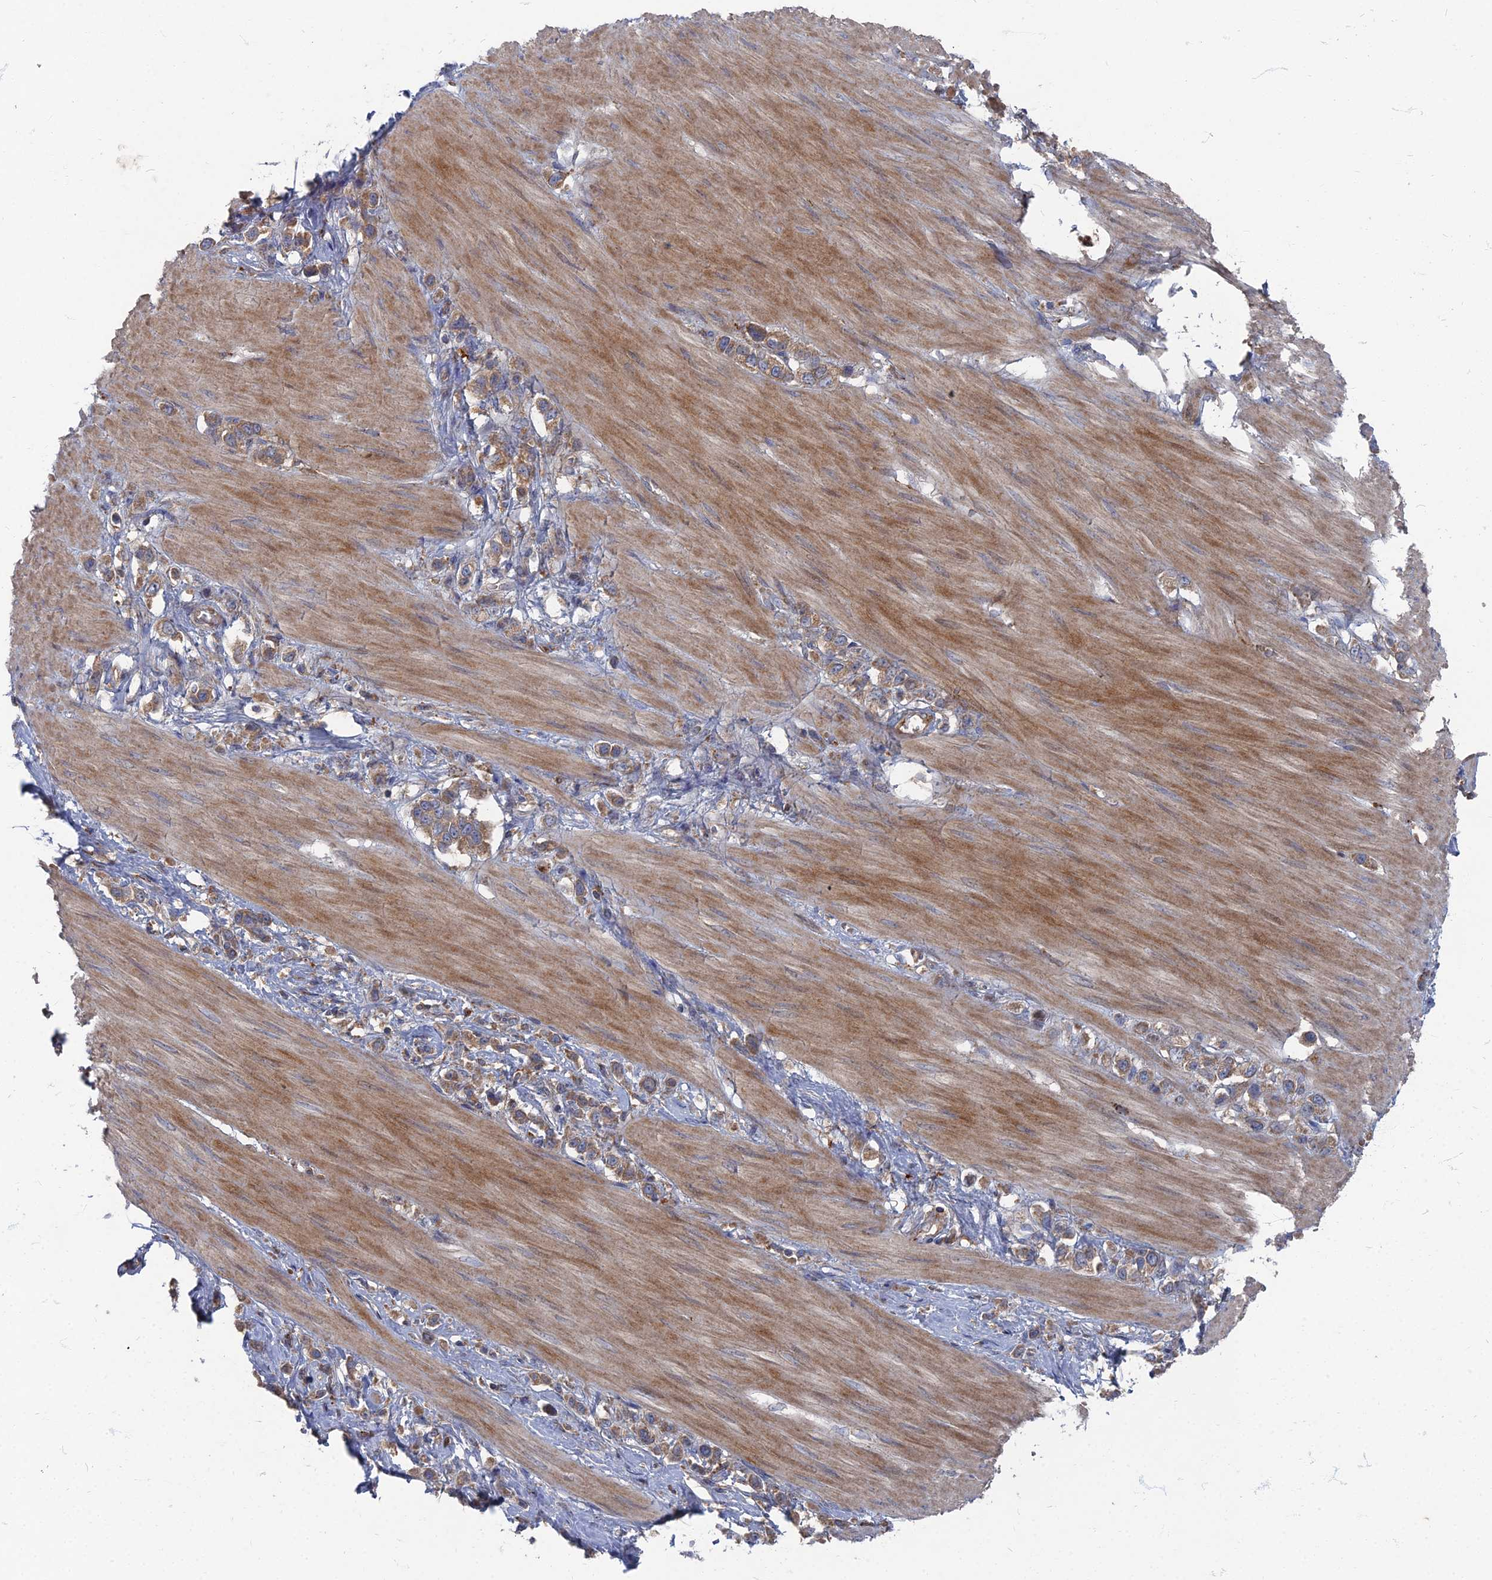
{"staining": {"intensity": "moderate", "quantity": ">75%", "location": "cytoplasmic/membranous"}, "tissue": "stomach cancer", "cell_type": "Tumor cells", "image_type": "cancer", "snomed": [{"axis": "morphology", "description": "Adenocarcinoma, NOS"}, {"axis": "topography", "description": "Stomach"}], "caption": "Stomach cancer (adenocarcinoma) stained with a brown dye exhibits moderate cytoplasmic/membranous positive staining in about >75% of tumor cells.", "gene": "PPCDC", "patient": {"sex": "female", "age": 65}}